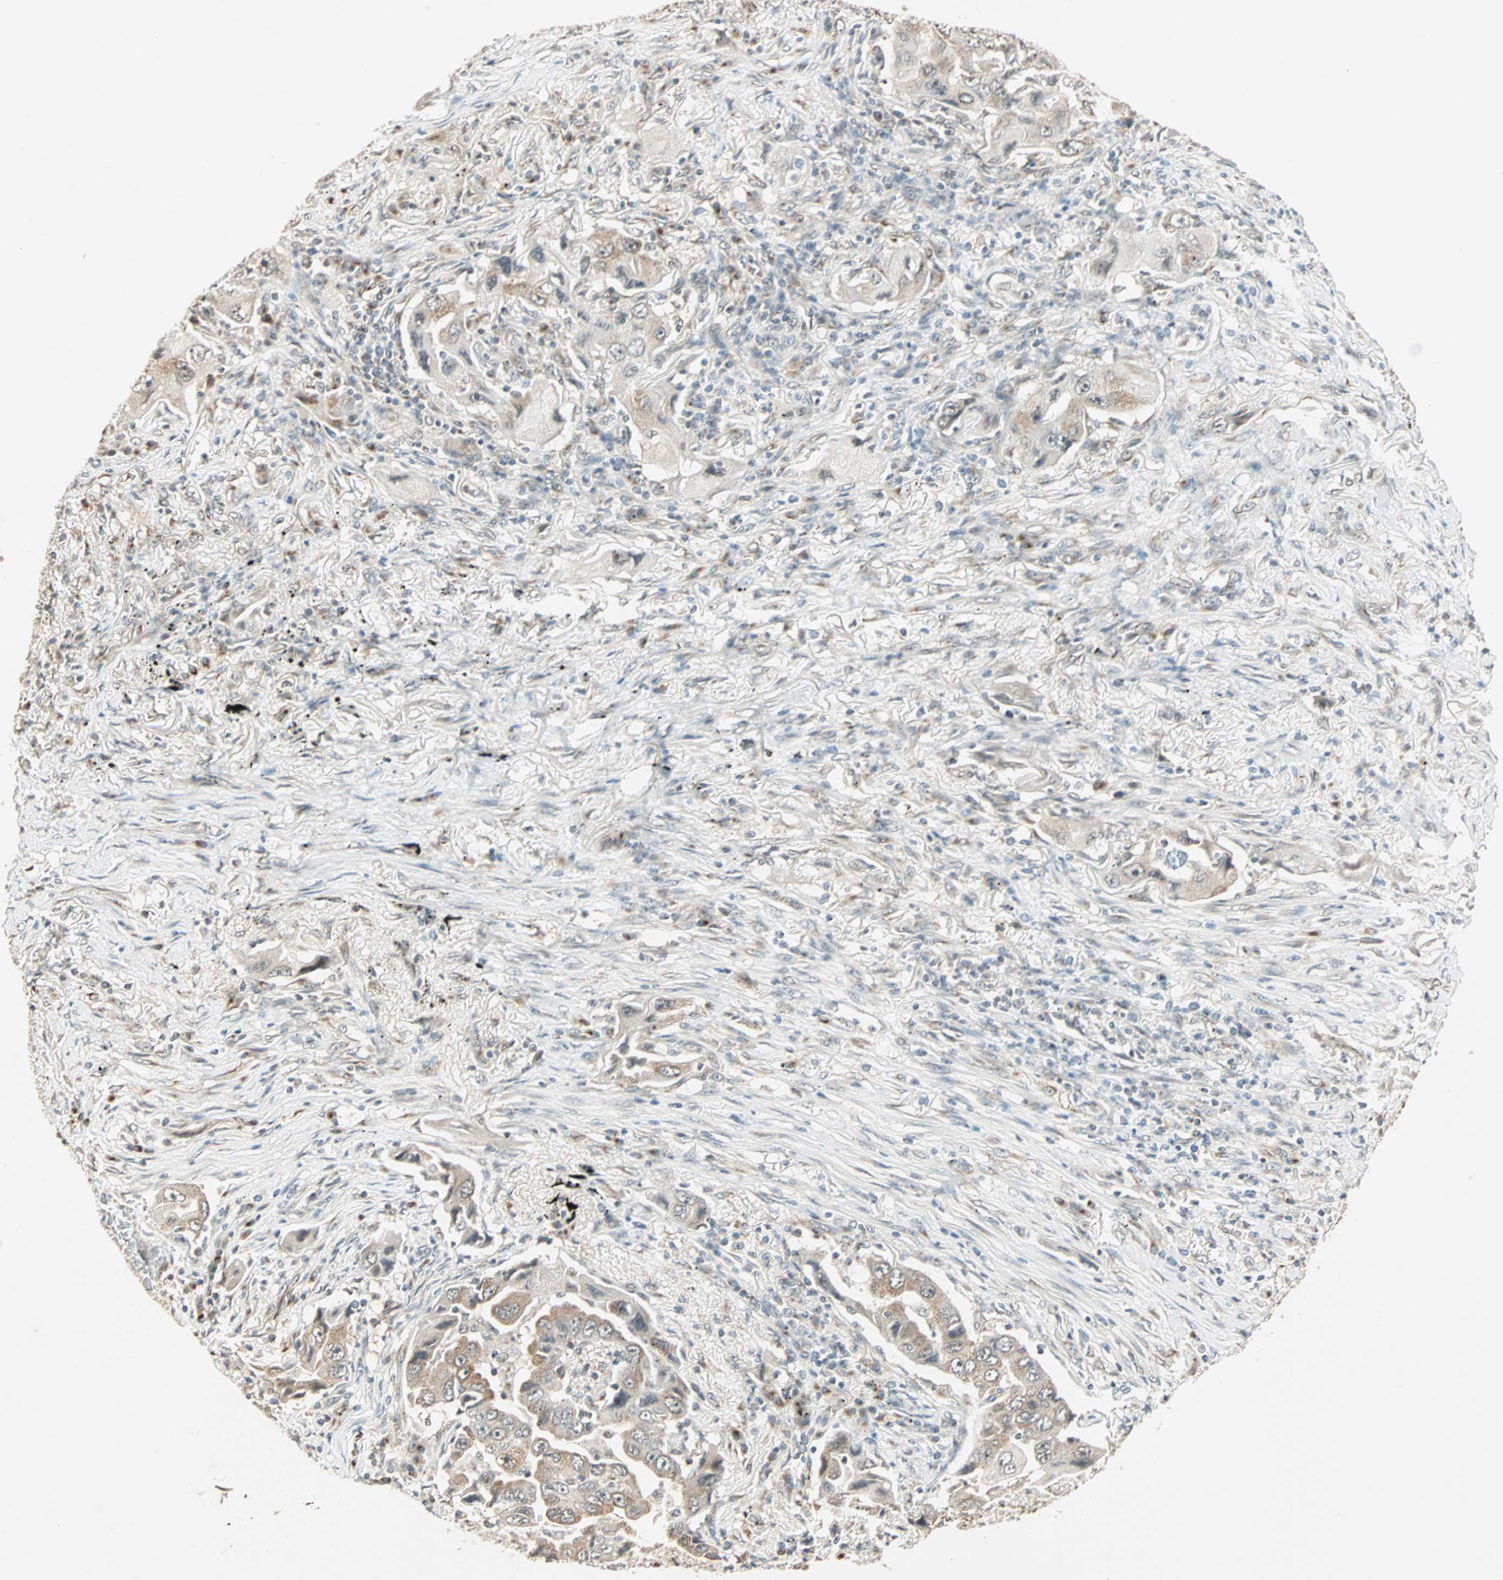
{"staining": {"intensity": "weak", "quantity": "25%-75%", "location": "cytoplasmic/membranous"}, "tissue": "lung cancer", "cell_type": "Tumor cells", "image_type": "cancer", "snomed": [{"axis": "morphology", "description": "Adenocarcinoma, NOS"}, {"axis": "topography", "description": "Lung"}], "caption": "High-magnification brightfield microscopy of lung cancer stained with DAB (3,3'-diaminobenzidine) (brown) and counterstained with hematoxylin (blue). tumor cells exhibit weak cytoplasmic/membranous staining is present in approximately25%-75% of cells. Immunohistochemistry (ihc) stains the protein of interest in brown and the nuclei are stained blue.", "gene": "PRDM2", "patient": {"sex": "female", "age": 65}}